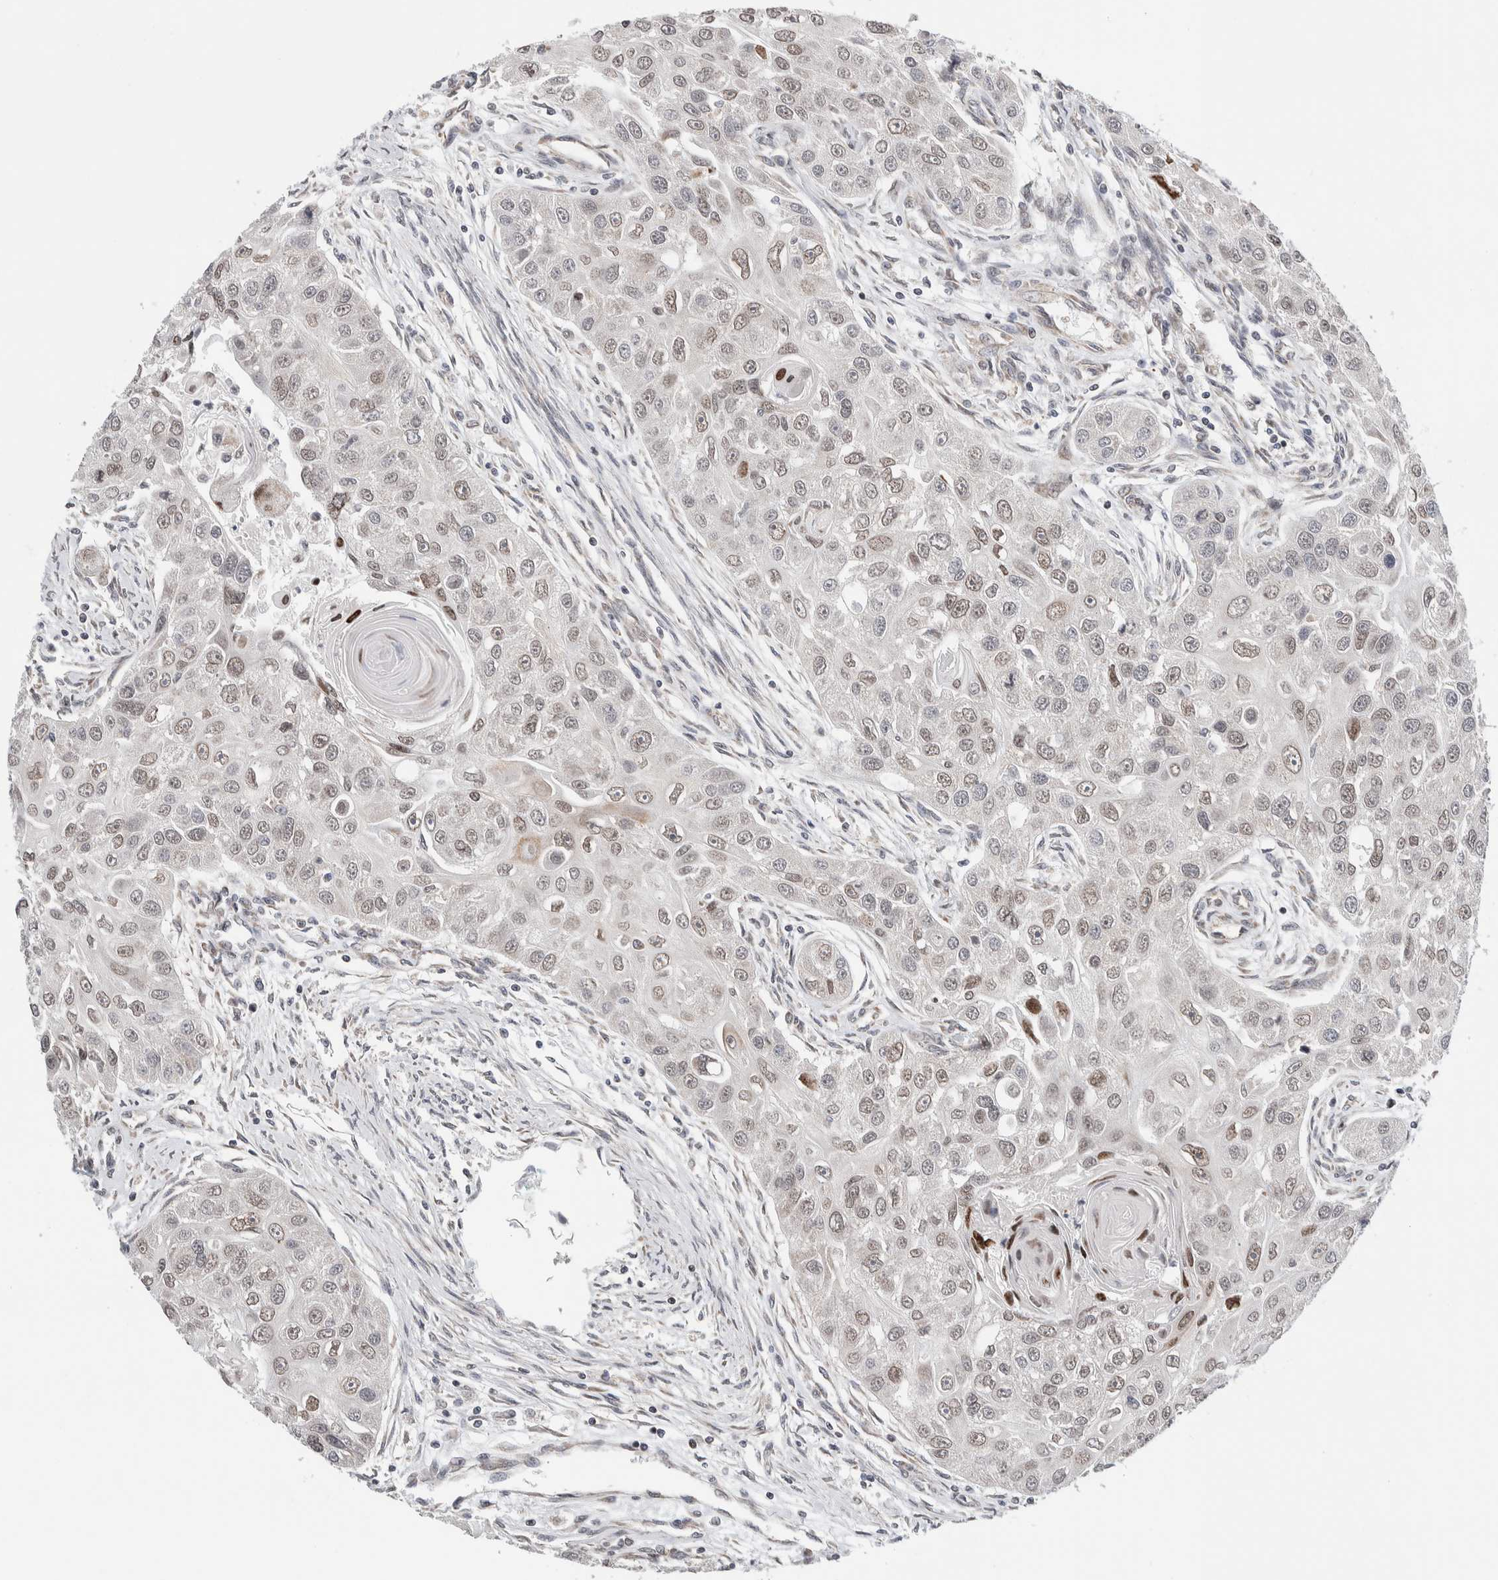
{"staining": {"intensity": "weak", "quantity": "25%-75%", "location": "nuclear"}, "tissue": "head and neck cancer", "cell_type": "Tumor cells", "image_type": "cancer", "snomed": [{"axis": "morphology", "description": "Normal tissue, NOS"}, {"axis": "morphology", "description": "Squamous cell carcinoma, NOS"}, {"axis": "topography", "description": "Skeletal muscle"}, {"axis": "topography", "description": "Head-Neck"}], "caption": "Weak nuclear protein staining is seen in approximately 25%-75% of tumor cells in head and neck cancer (squamous cell carcinoma).", "gene": "NEUROD1", "patient": {"sex": "male", "age": 51}}